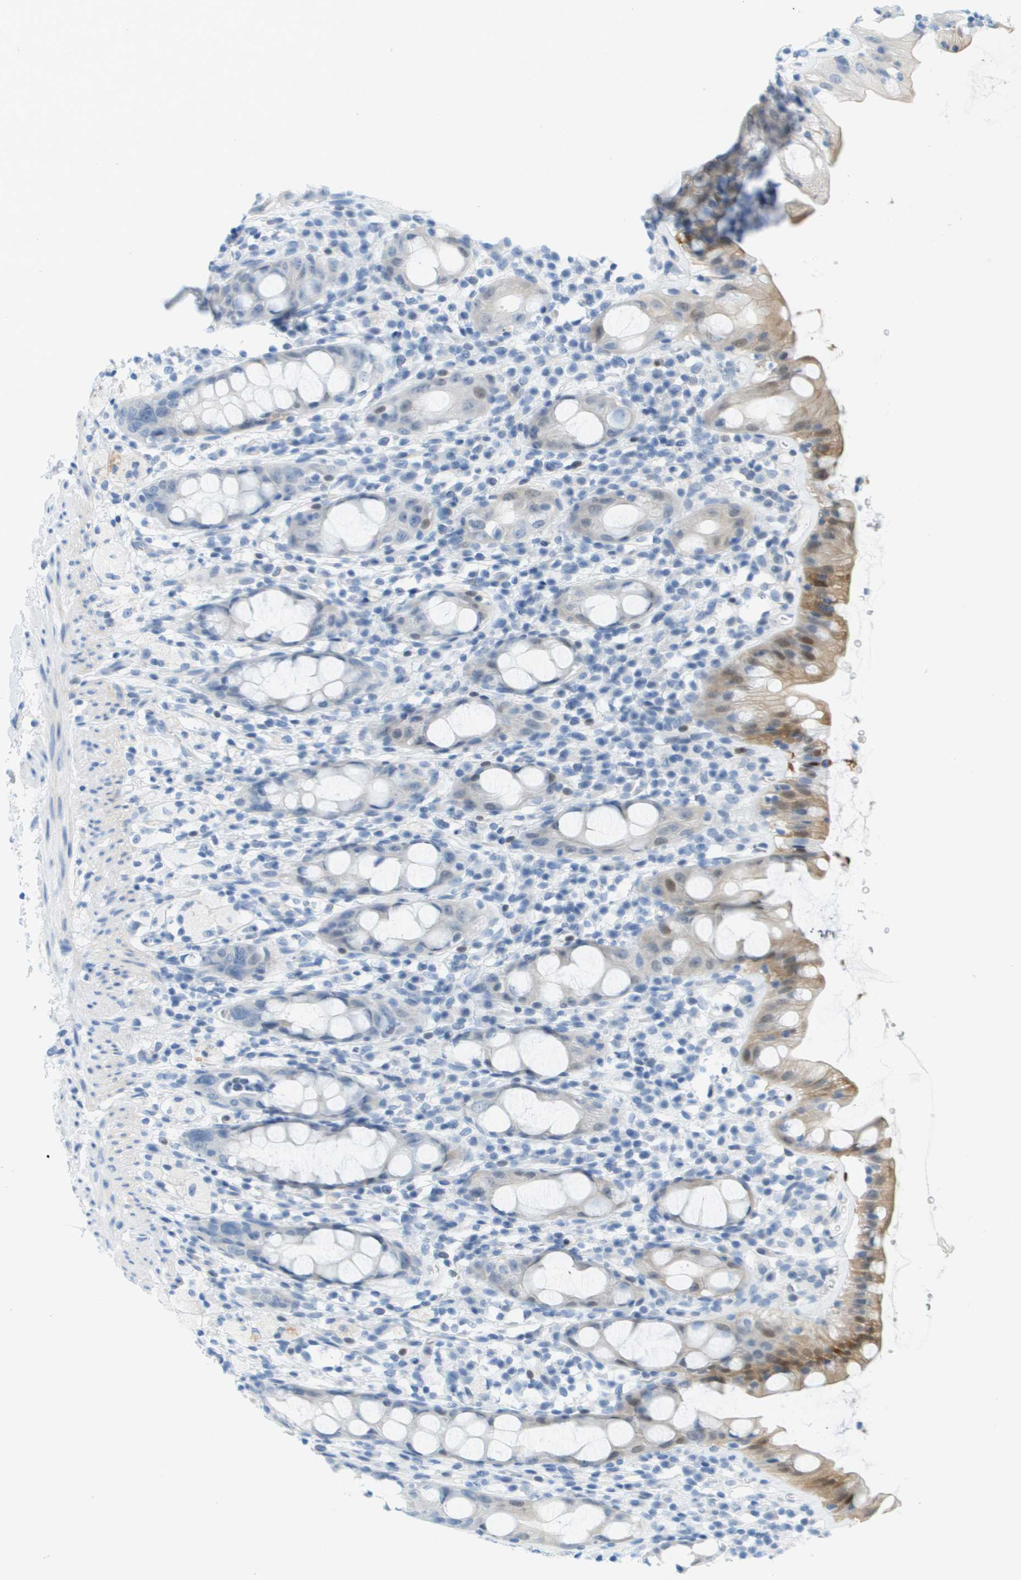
{"staining": {"intensity": "weak", "quantity": "<25%", "location": "cytoplasmic/membranous"}, "tissue": "rectum", "cell_type": "Glandular cells", "image_type": "normal", "snomed": [{"axis": "morphology", "description": "Normal tissue, NOS"}, {"axis": "topography", "description": "Rectum"}], "caption": "An IHC histopathology image of benign rectum is shown. There is no staining in glandular cells of rectum.", "gene": "CUL9", "patient": {"sex": "male", "age": 44}}